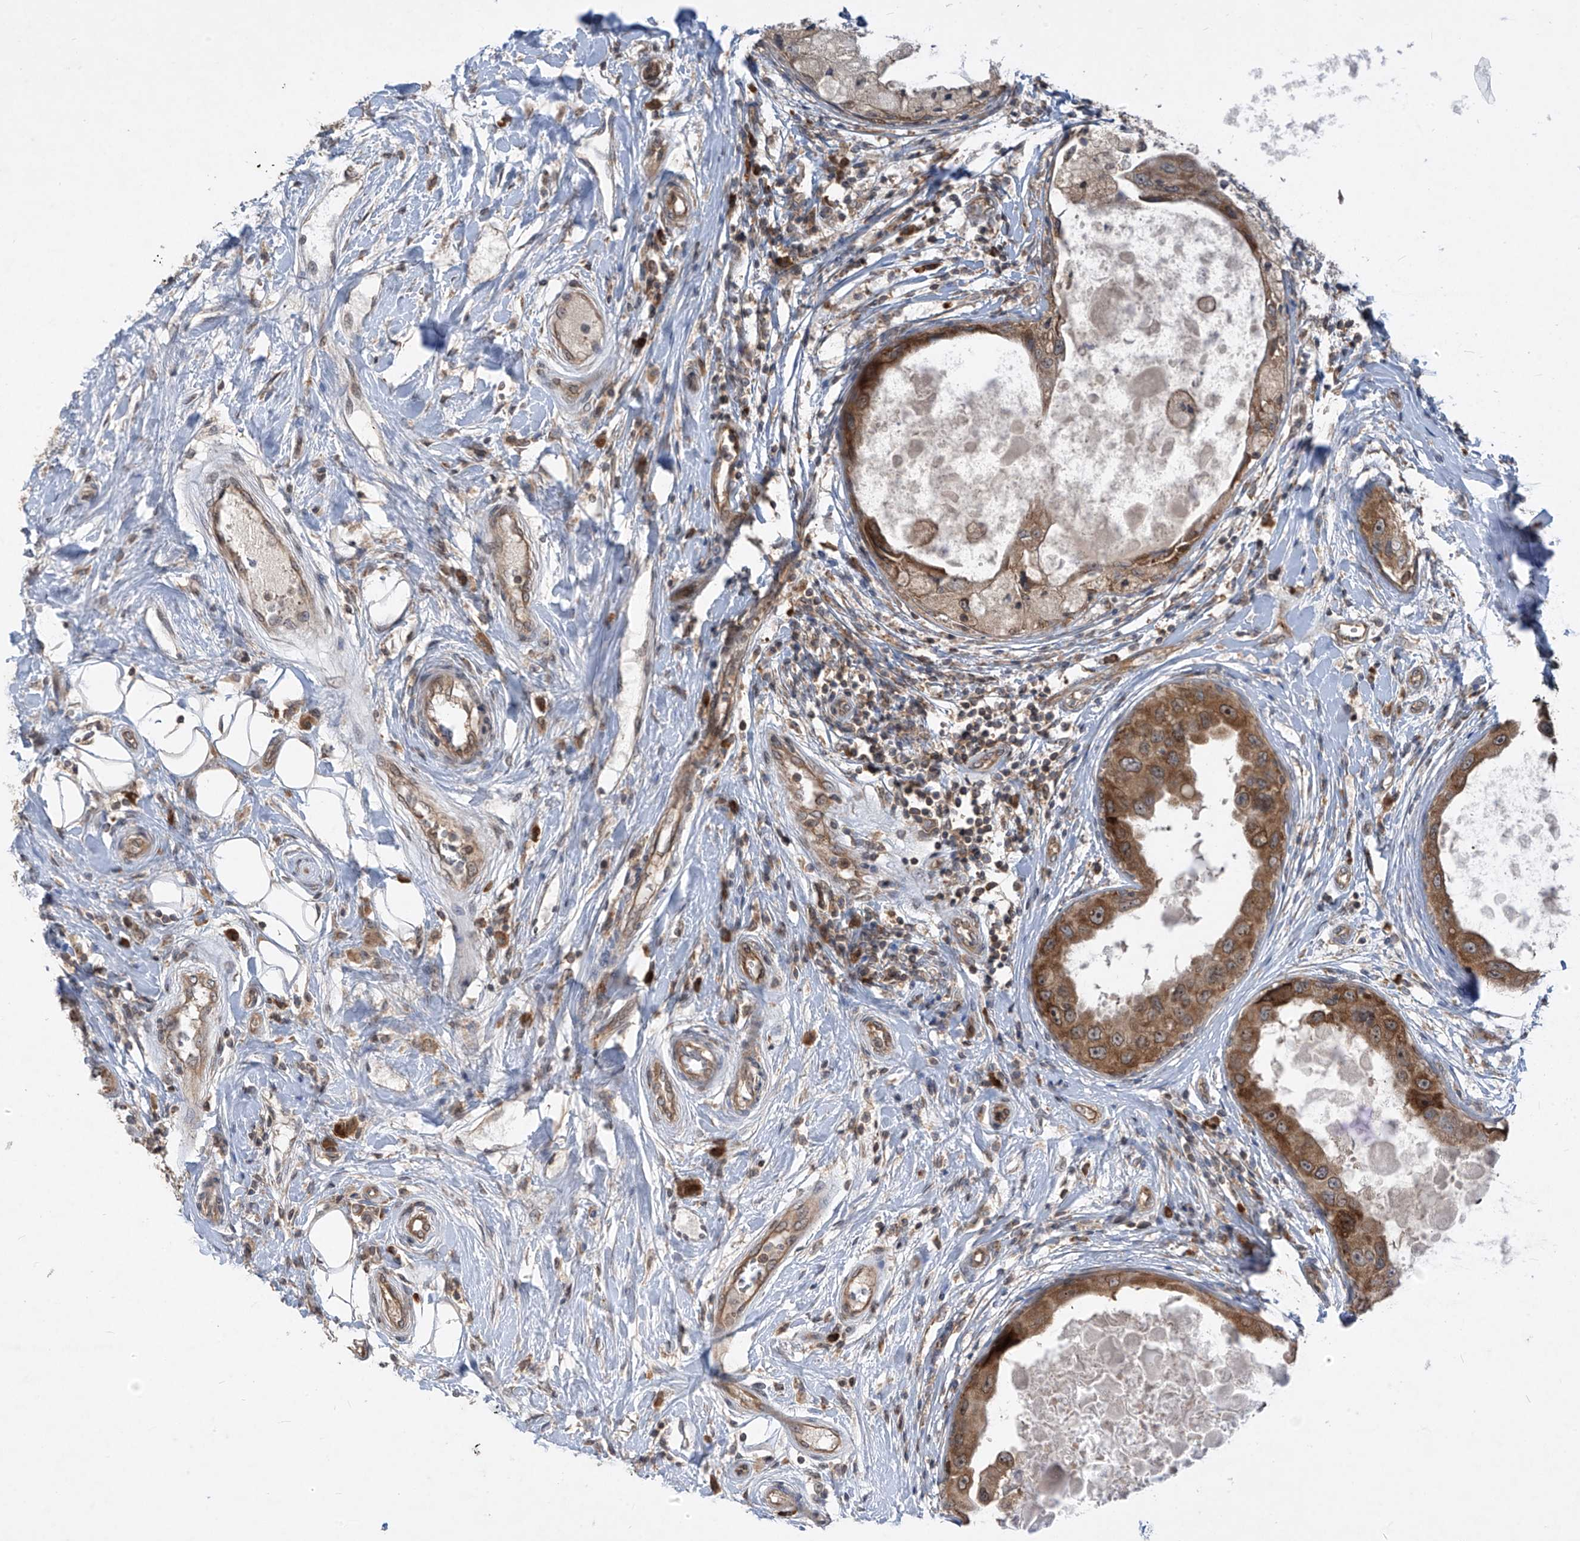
{"staining": {"intensity": "moderate", "quantity": ">75%", "location": "cytoplasmic/membranous"}, "tissue": "breast cancer", "cell_type": "Tumor cells", "image_type": "cancer", "snomed": [{"axis": "morphology", "description": "Duct carcinoma"}, {"axis": "topography", "description": "Breast"}], "caption": "Immunohistochemistry (IHC) of human breast intraductal carcinoma shows medium levels of moderate cytoplasmic/membranous staining in approximately >75% of tumor cells.", "gene": "RPL34", "patient": {"sex": "female", "age": 27}}